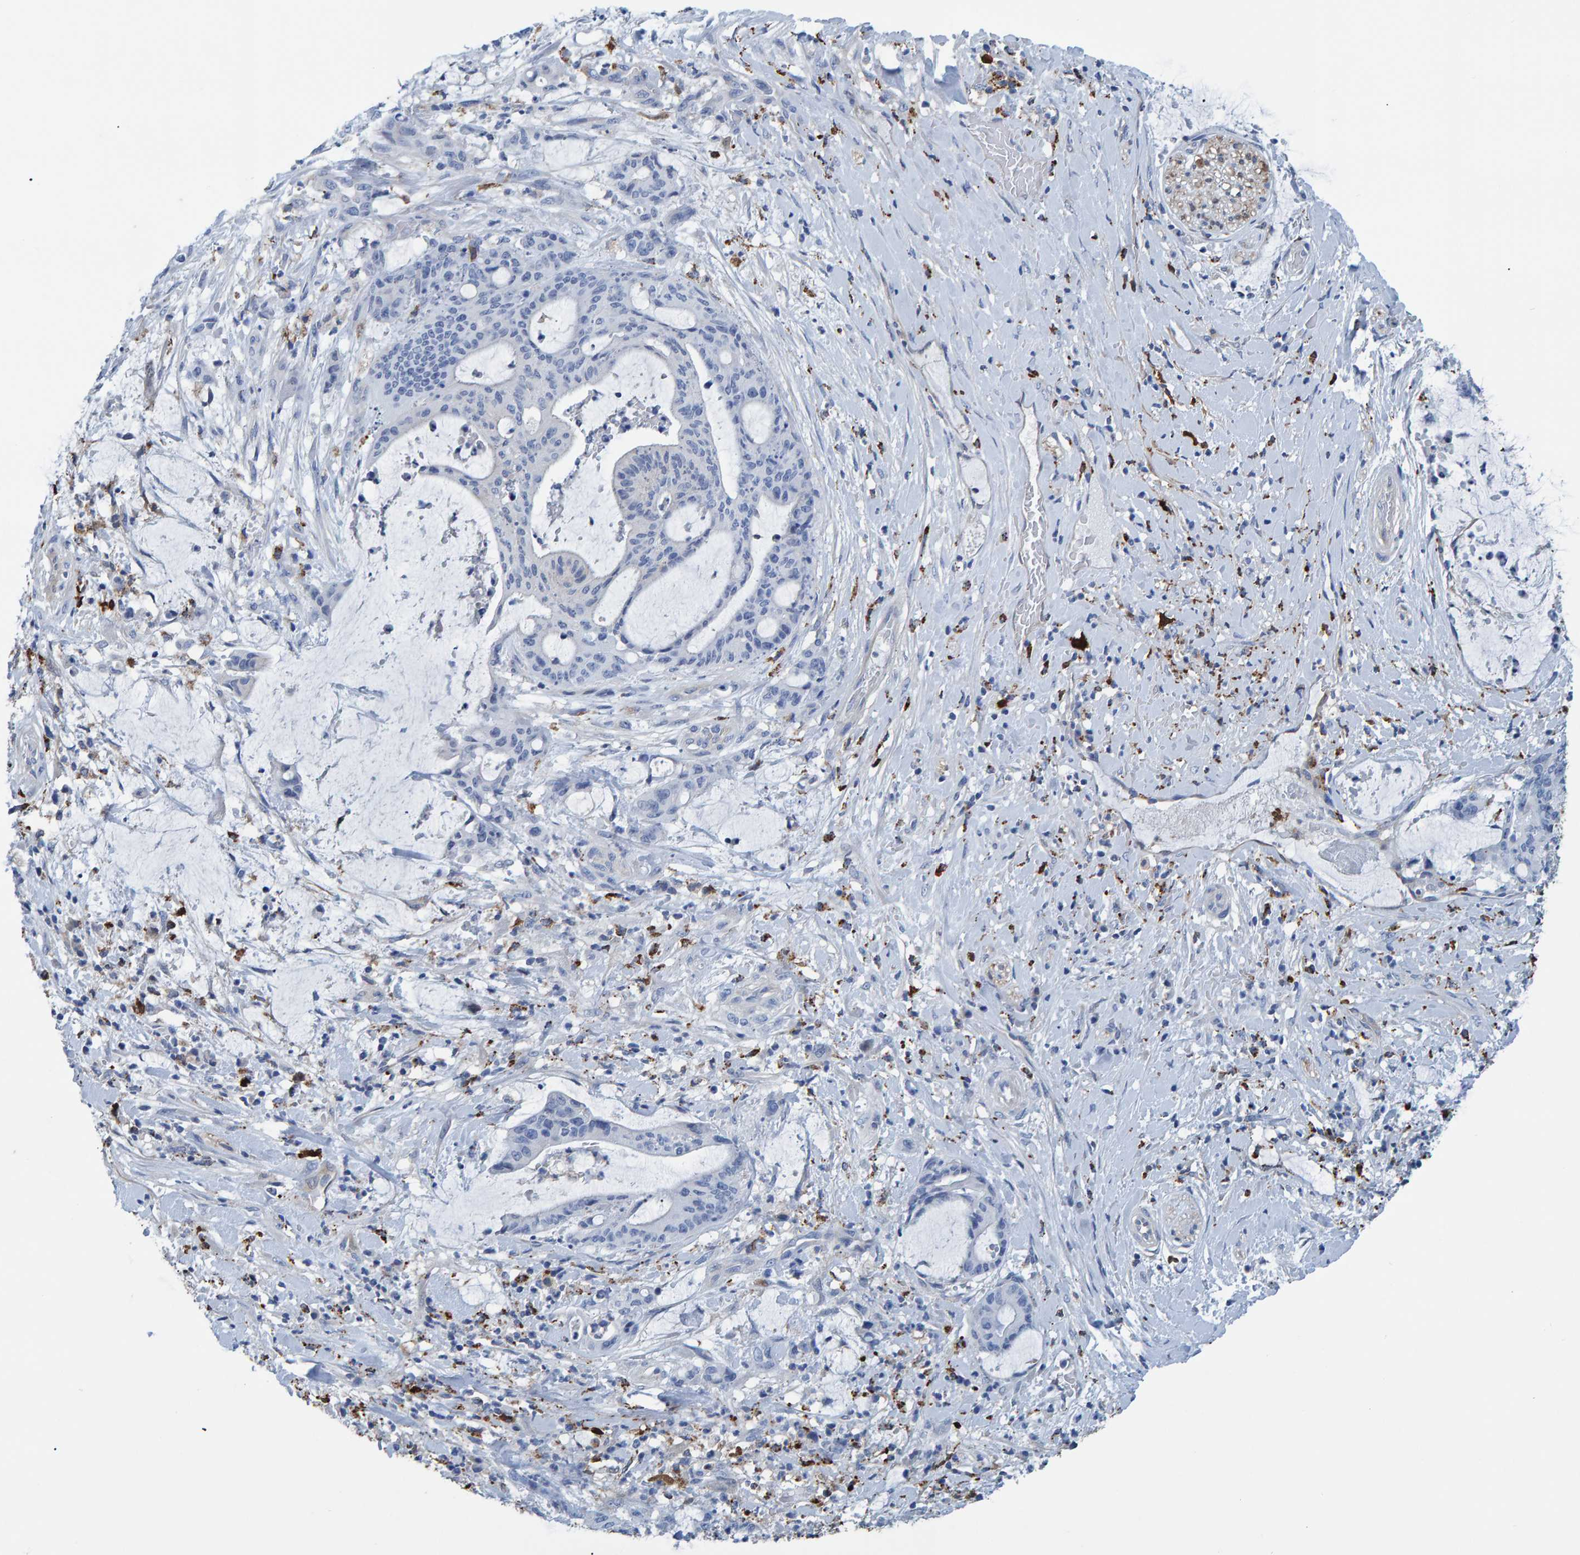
{"staining": {"intensity": "negative", "quantity": "none", "location": "none"}, "tissue": "liver cancer", "cell_type": "Tumor cells", "image_type": "cancer", "snomed": [{"axis": "morphology", "description": "Normal tissue, NOS"}, {"axis": "morphology", "description": "Cholangiocarcinoma"}, {"axis": "topography", "description": "Liver"}, {"axis": "topography", "description": "Peripheral nerve tissue"}], "caption": "There is no significant positivity in tumor cells of liver cancer.", "gene": "IDO1", "patient": {"sex": "female", "age": 73}}